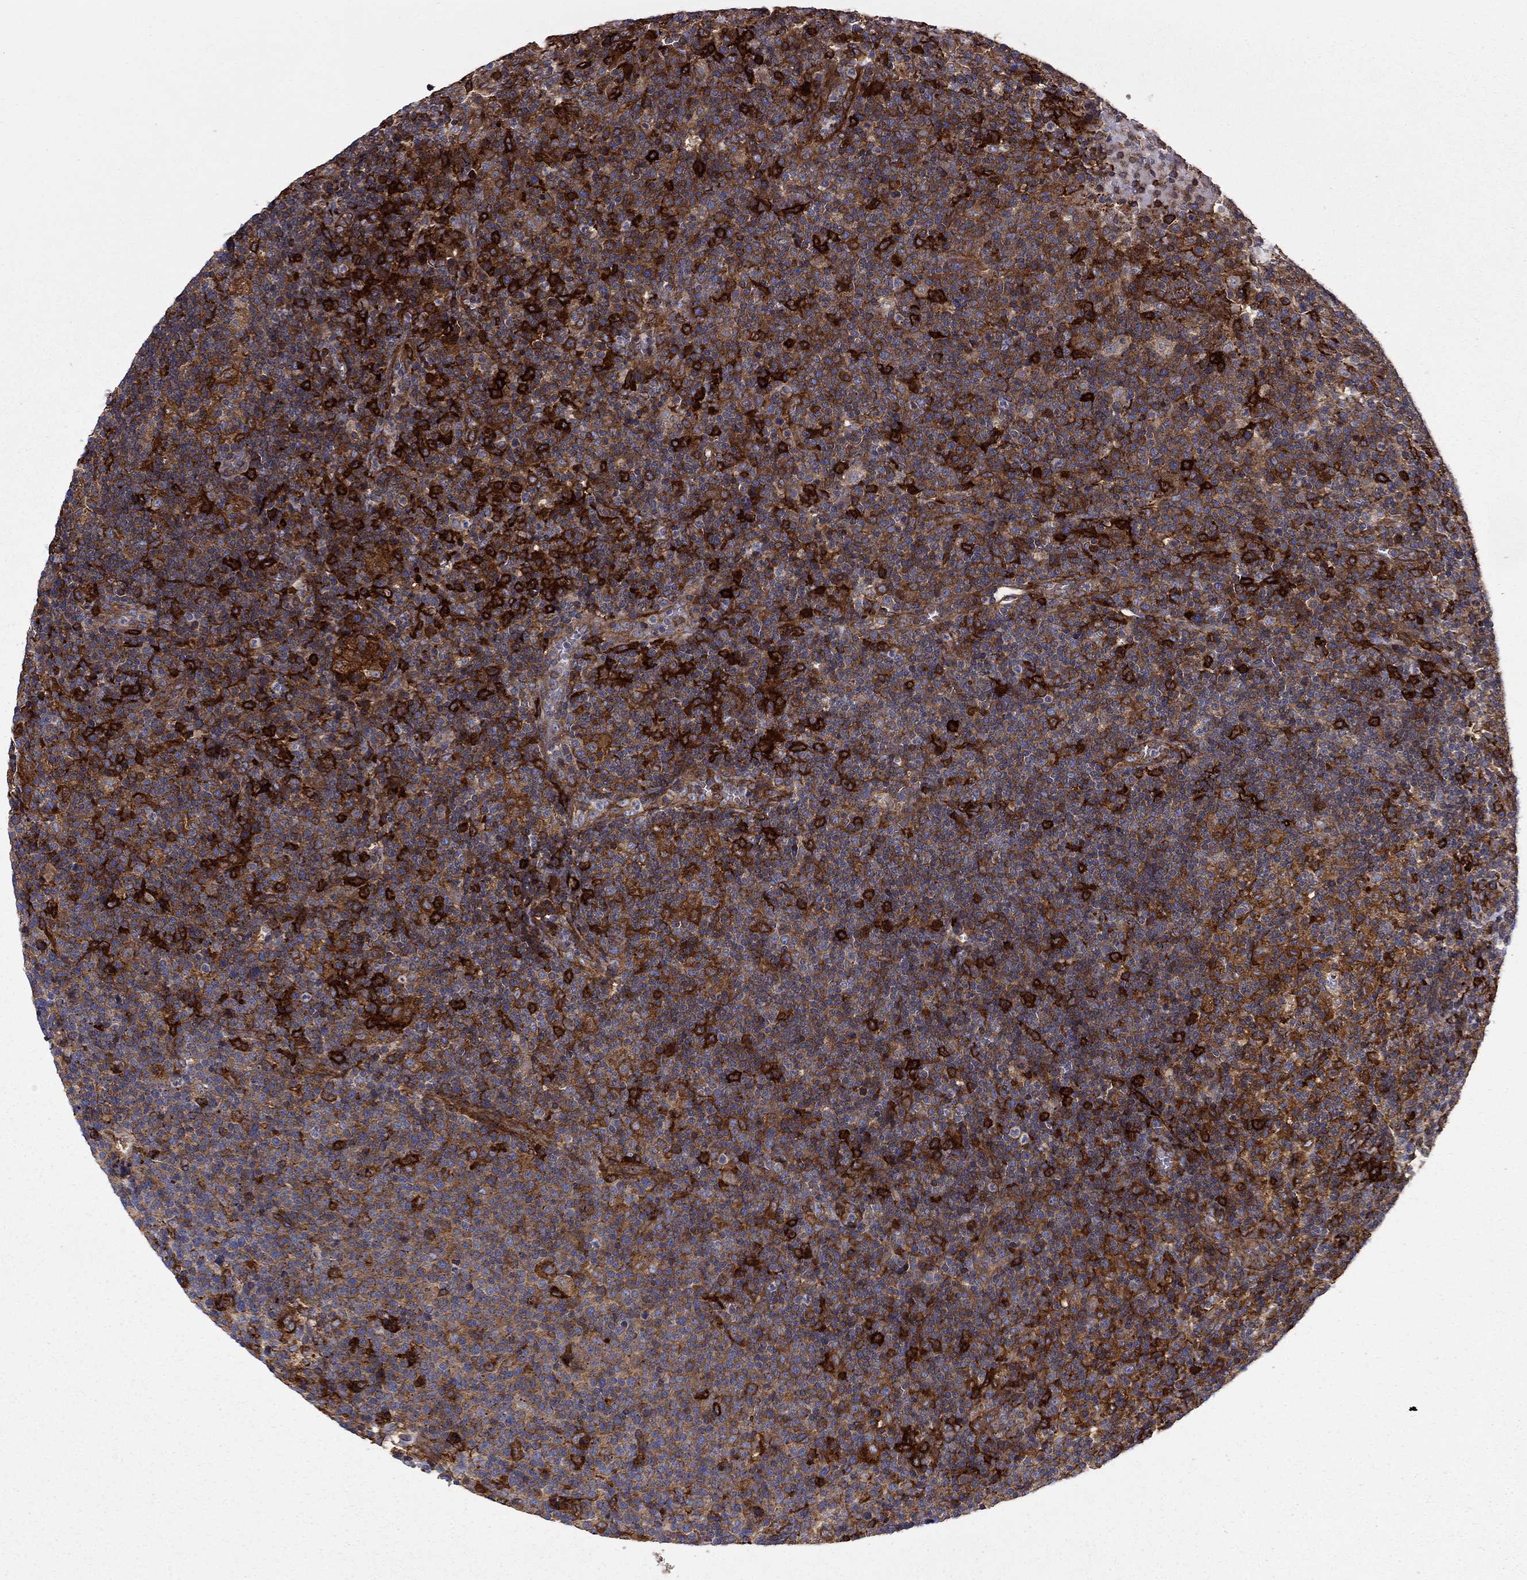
{"staining": {"intensity": "strong", "quantity": ">75%", "location": "cytoplasmic/membranous"}, "tissue": "lymphoma", "cell_type": "Tumor cells", "image_type": "cancer", "snomed": [{"axis": "morphology", "description": "Malignant lymphoma, non-Hodgkin's type, High grade"}, {"axis": "topography", "description": "Lymph node"}], "caption": "Immunohistochemical staining of lymphoma reveals high levels of strong cytoplasmic/membranous protein positivity in about >75% of tumor cells.", "gene": "EHBP1L1", "patient": {"sex": "male", "age": 61}}